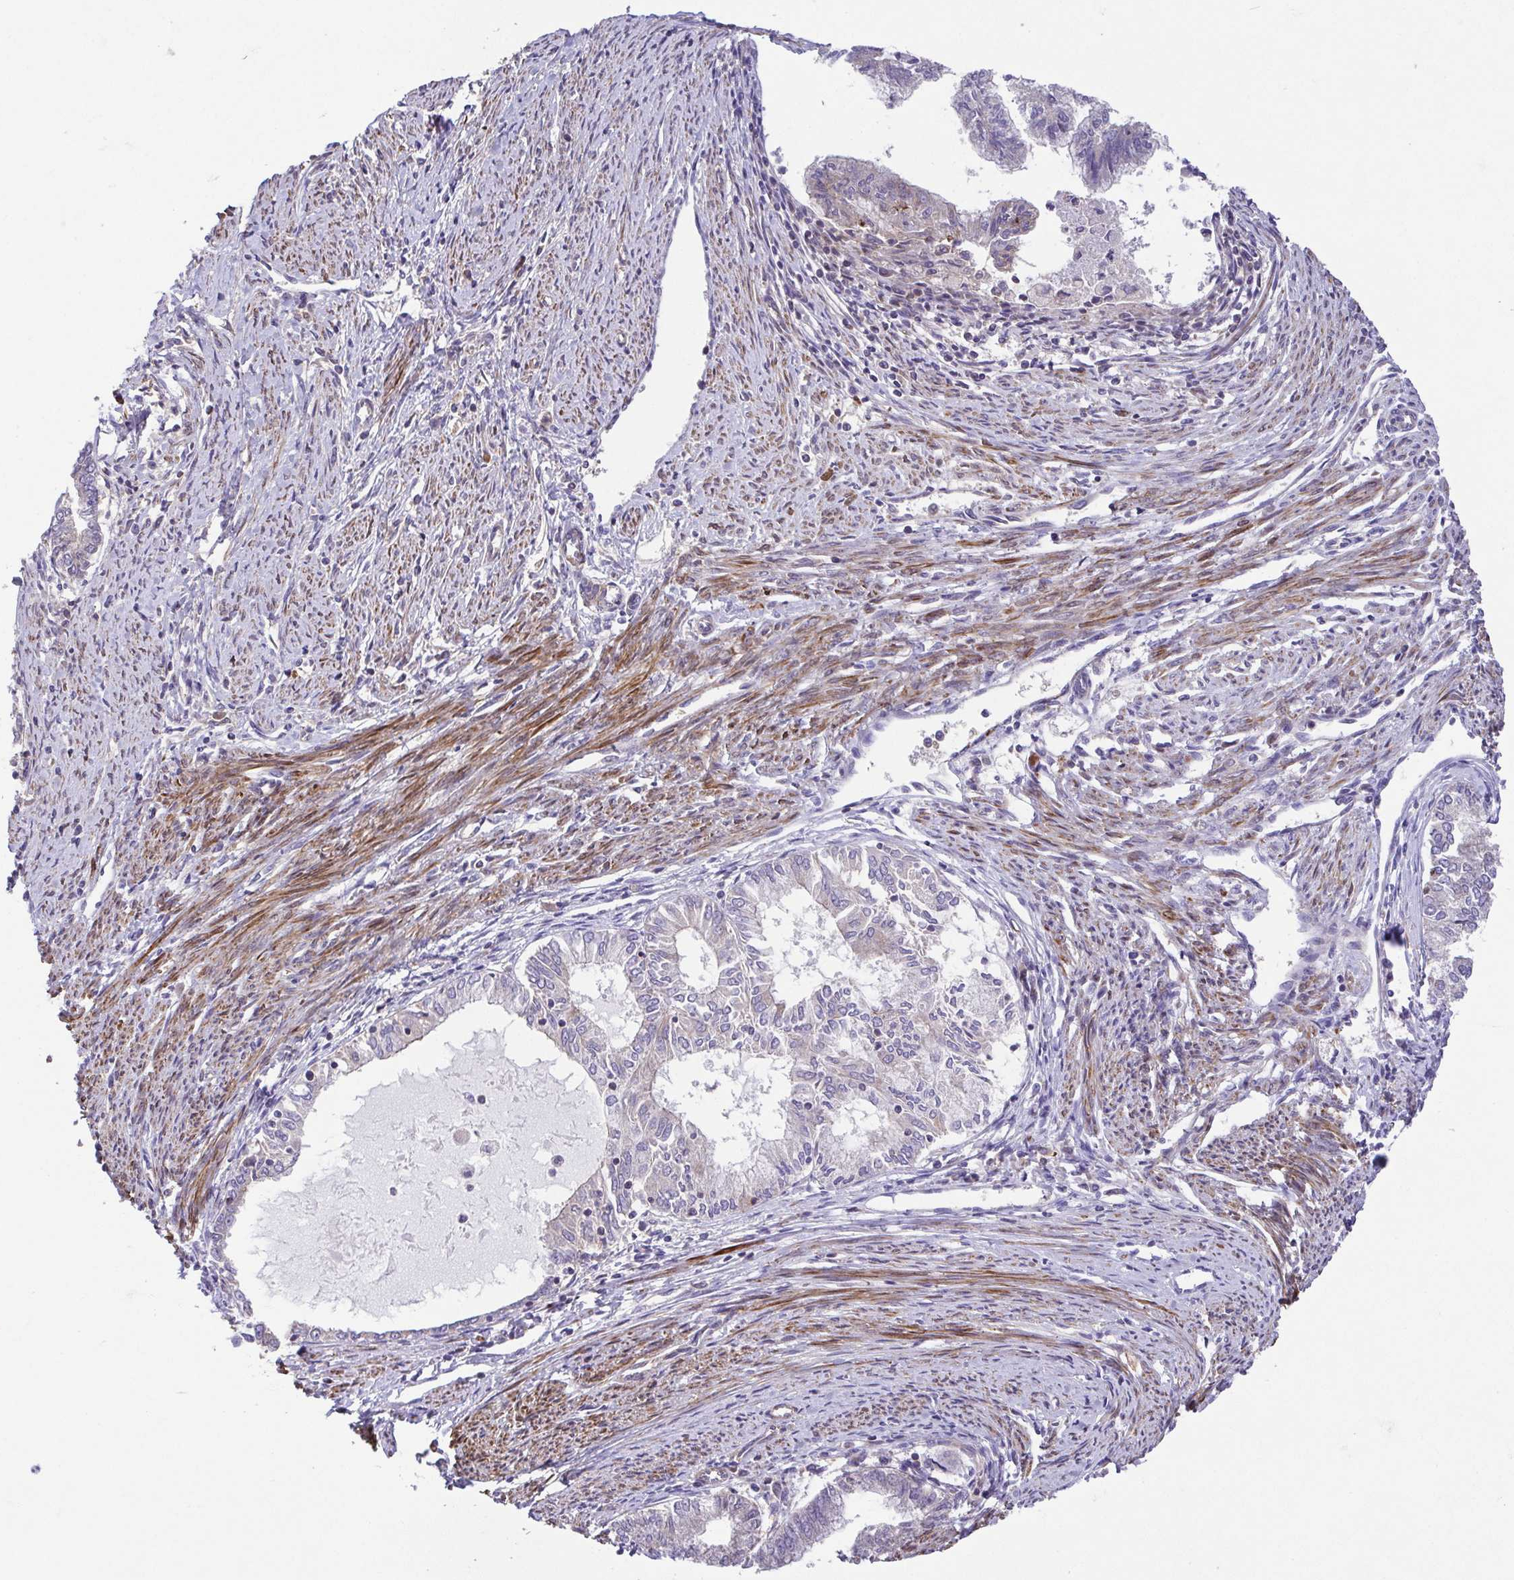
{"staining": {"intensity": "negative", "quantity": "none", "location": "none"}, "tissue": "endometrial cancer", "cell_type": "Tumor cells", "image_type": "cancer", "snomed": [{"axis": "morphology", "description": "Adenocarcinoma, NOS"}, {"axis": "topography", "description": "Endometrium"}], "caption": "An immunohistochemistry histopathology image of endometrial cancer (adenocarcinoma) is shown. There is no staining in tumor cells of endometrial cancer (adenocarcinoma).", "gene": "IDE", "patient": {"sex": "female", "age": 79}}